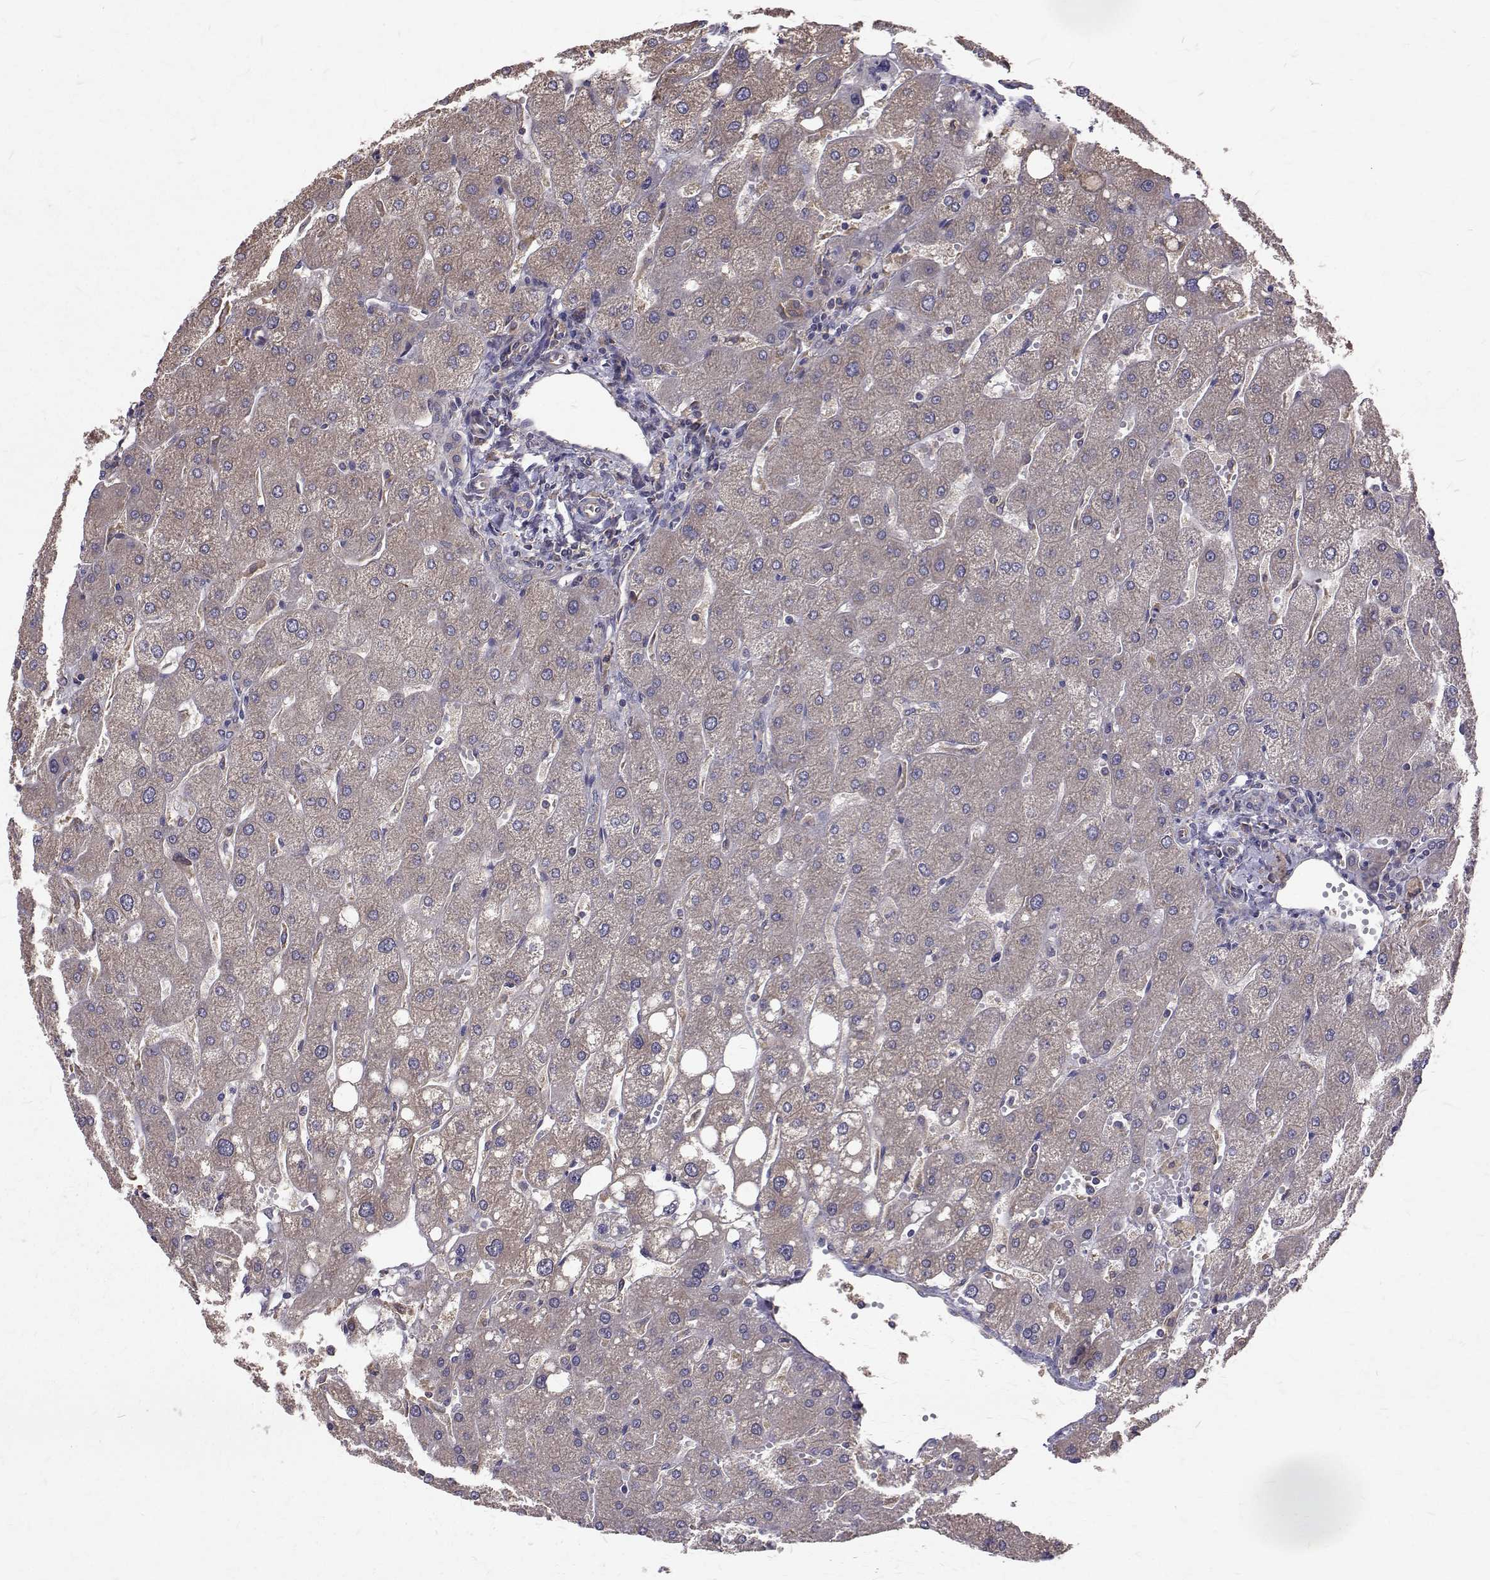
{"staining": {"intensity": "negative", "quantity": "none", "location": "none"}, "tissue": "liver", "cell_type": "Cholangiocytes", "image_type": "normal", "snomed": [{"axis": "morphology", "description": "Normal tissue, NOS"}, {"axis": "topography", "description": "Liver"}], "caption": "DAB immunohistochemical staining of benign liver exhibits no significant expression in cholangiocytes.", "gene": "FARSB", "patient": {"sex": "male", "age": 67}}